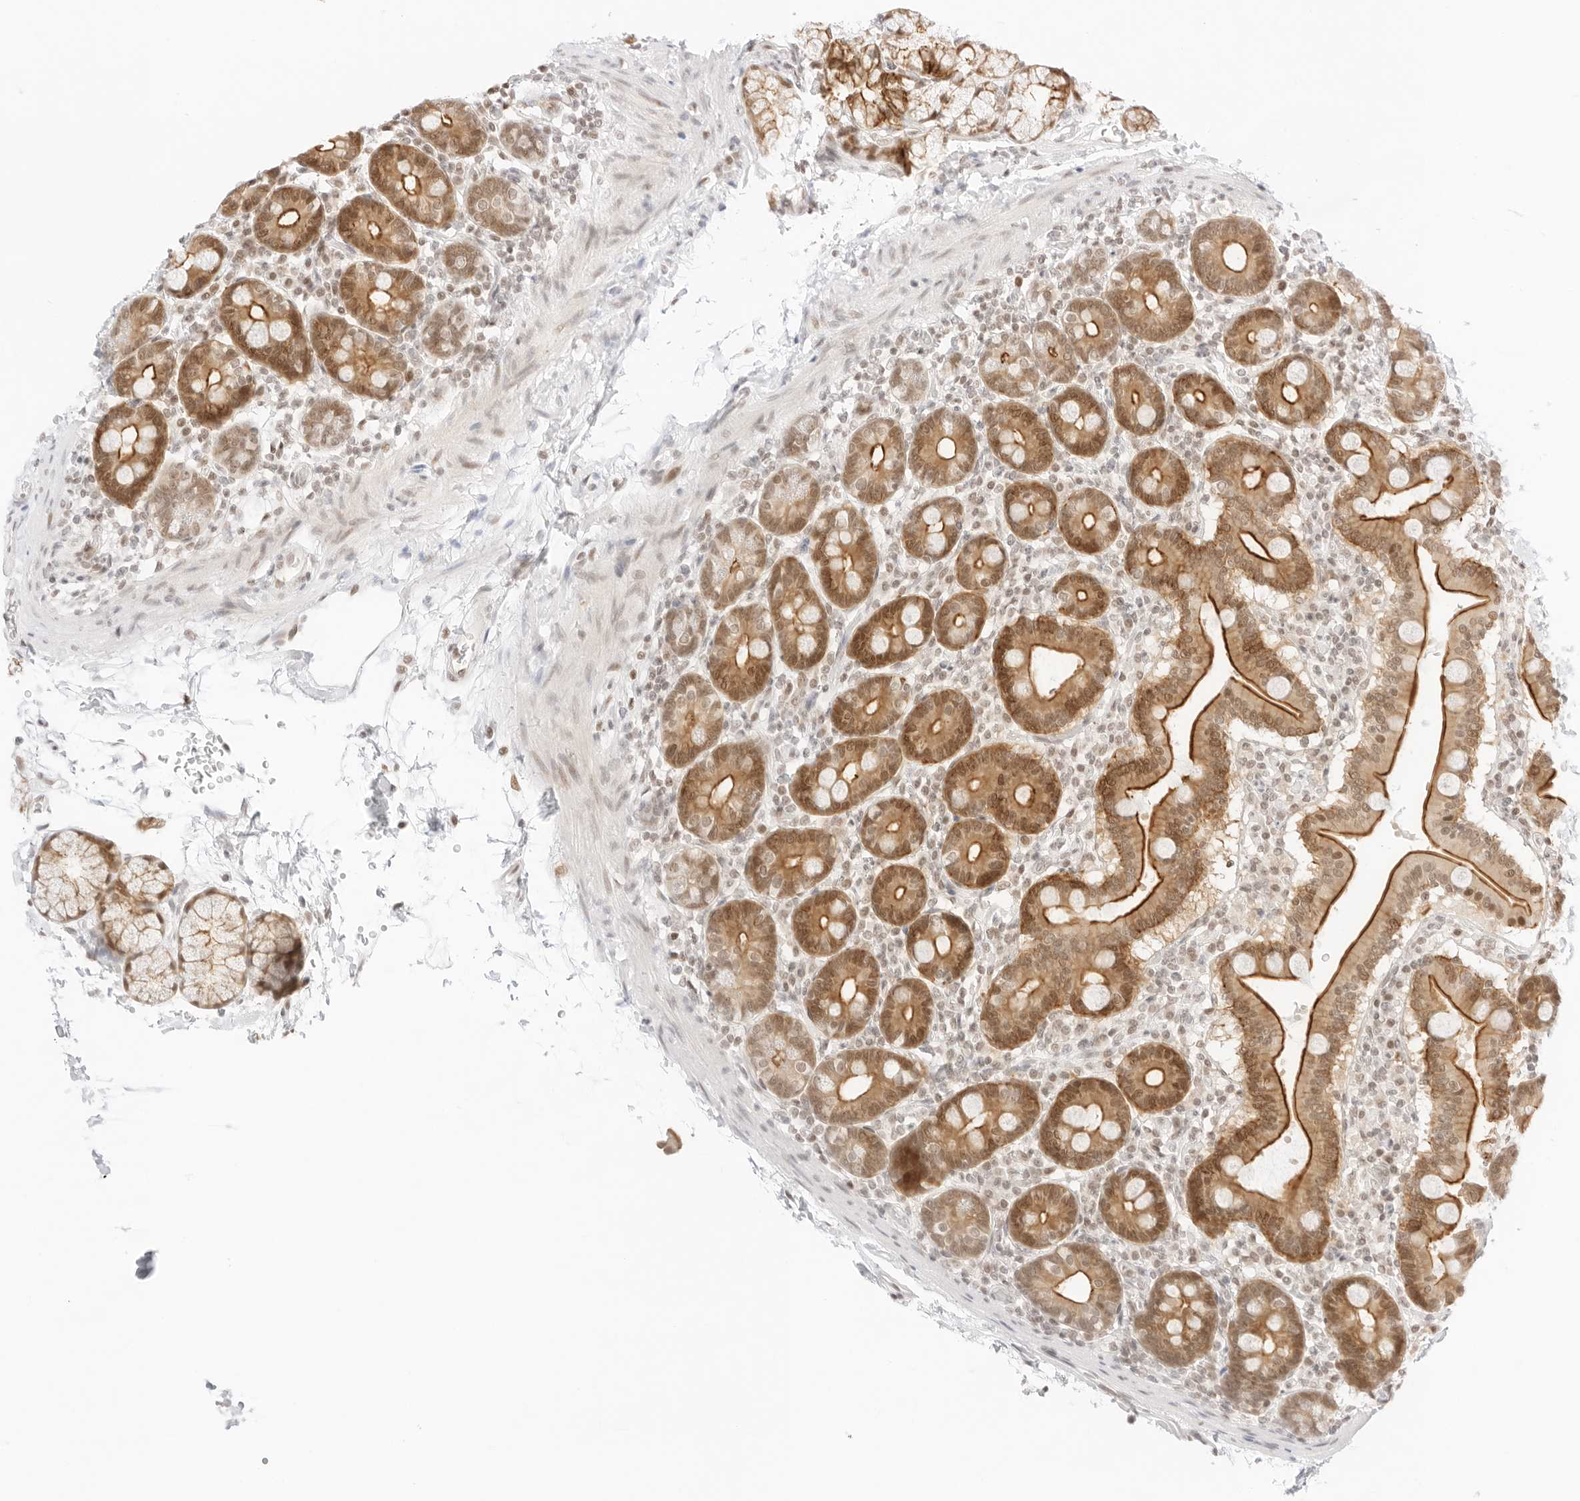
{"staining": {"intensity": "strong", "quantity": "25%-75%", "location": "cytoplasmic/membranous,nuclear"}, "tissue": "duodenum", "cell_type": "Glandular cells", "image_type": "normal", "snomed": [{"axis": "morphology", "description": "Normal tissue, NOS"}, {"axis": "topography", "description": "Duodenum"}], "caption": "Immunohistochemistry (IHC) (DAB (3,3'-diaminobenzidine)) staining of normal human duodenum shows strong cytoplasmic/membranous,nuclear protein staining in about 25%-75% of glandular cells.", "gene": "GNAS", "patient": {"sex": "male", "age": 54}}